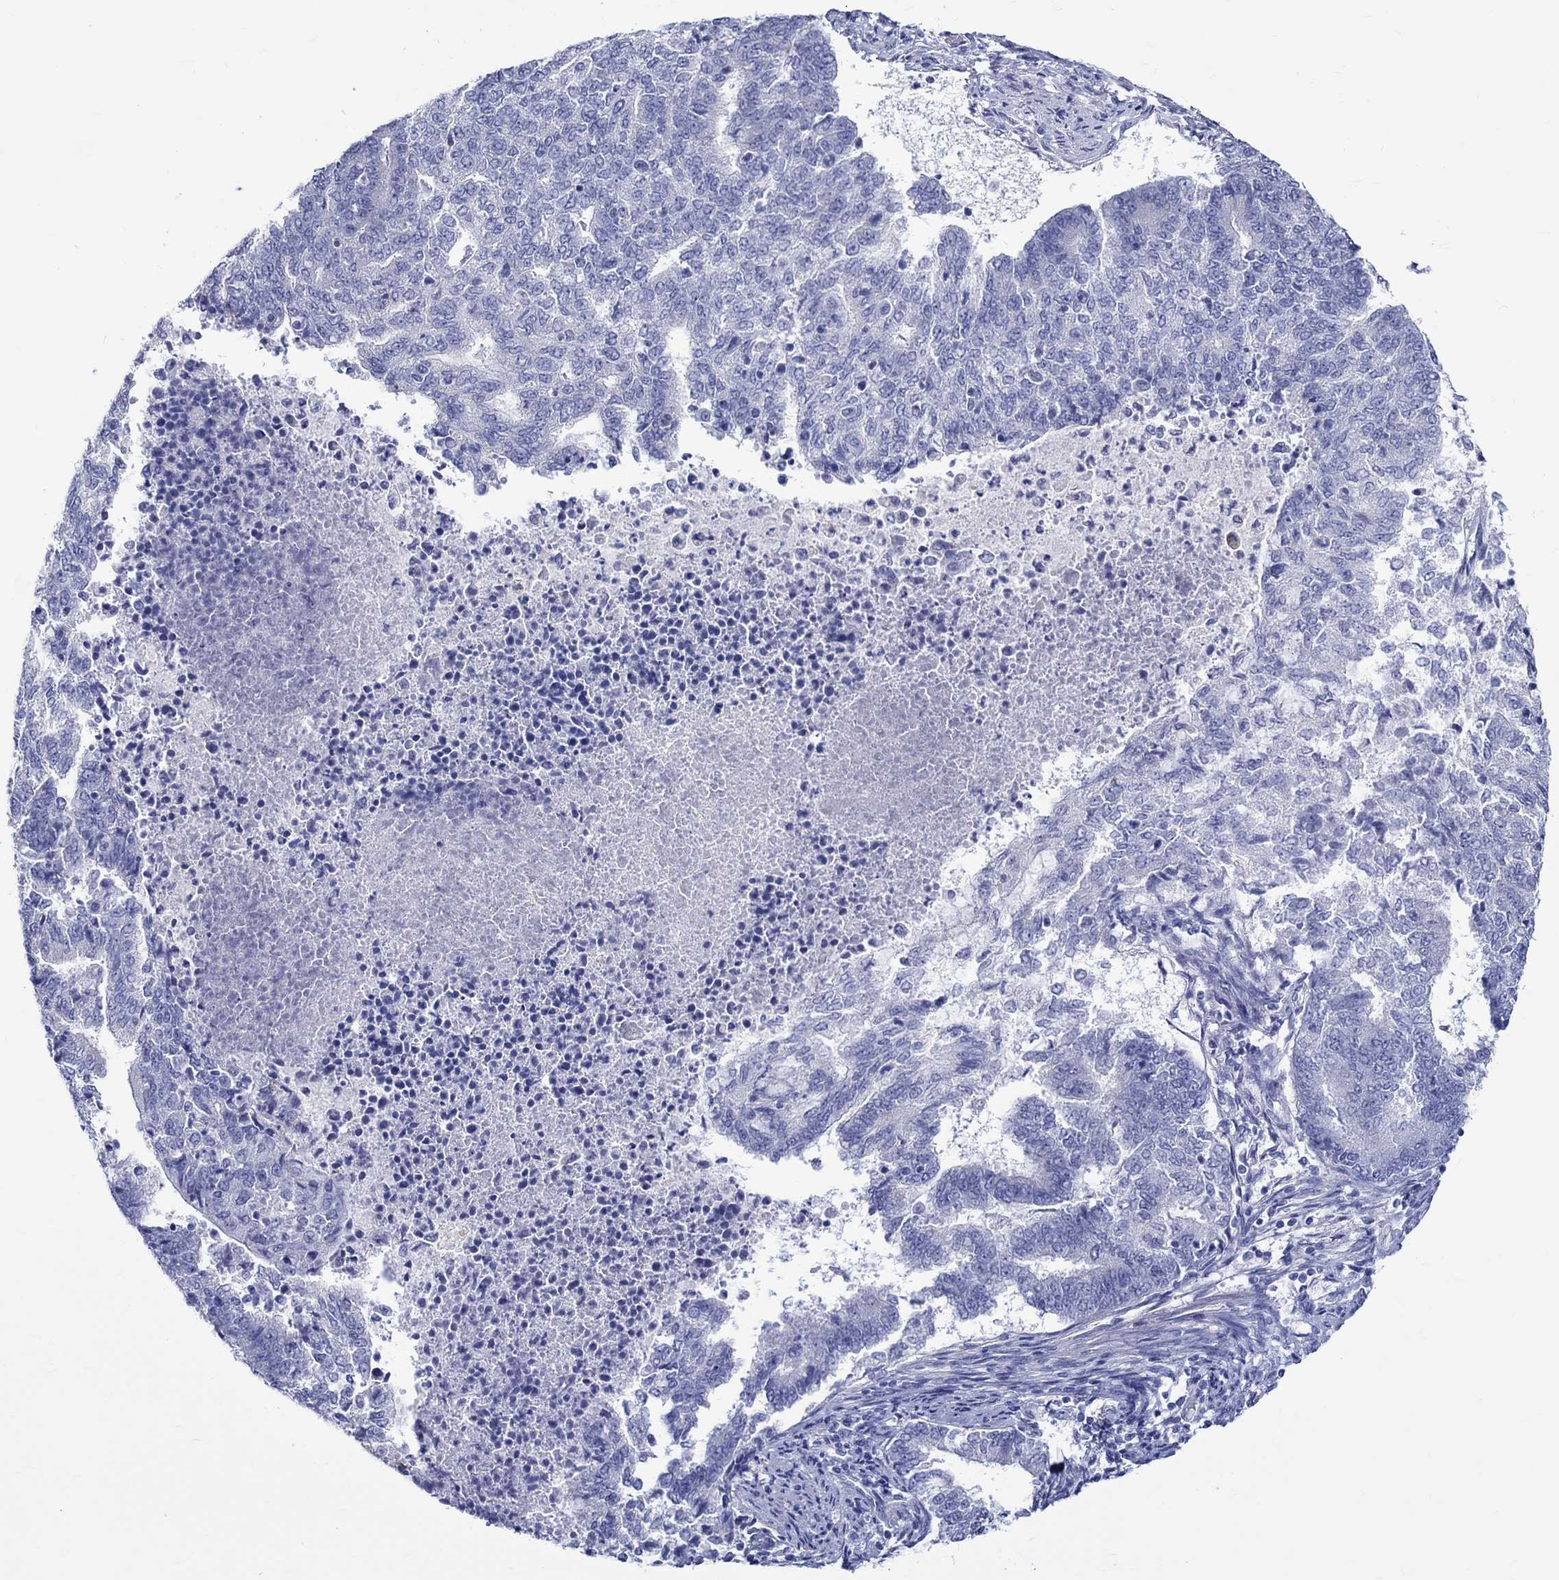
{"staining": {"intensity": "negative", "quantity": "none", "location": "none"}, "tissue": "endometrial cancer", "cell_type": "Tumor cells", "image_type": "cancer", "snomed": [{"axis": "morphology", "description": "Adenocarcinoma, NOS"}, {"axis": "topography", "description": "Endometrium"}], "caption": "Protein analysis of endometrial cancer (adenocarcinoma) exhibits no significant expression in tumor cells.", "gene": "SH2D7", "patient": {"sex": "female", "age": 65}}